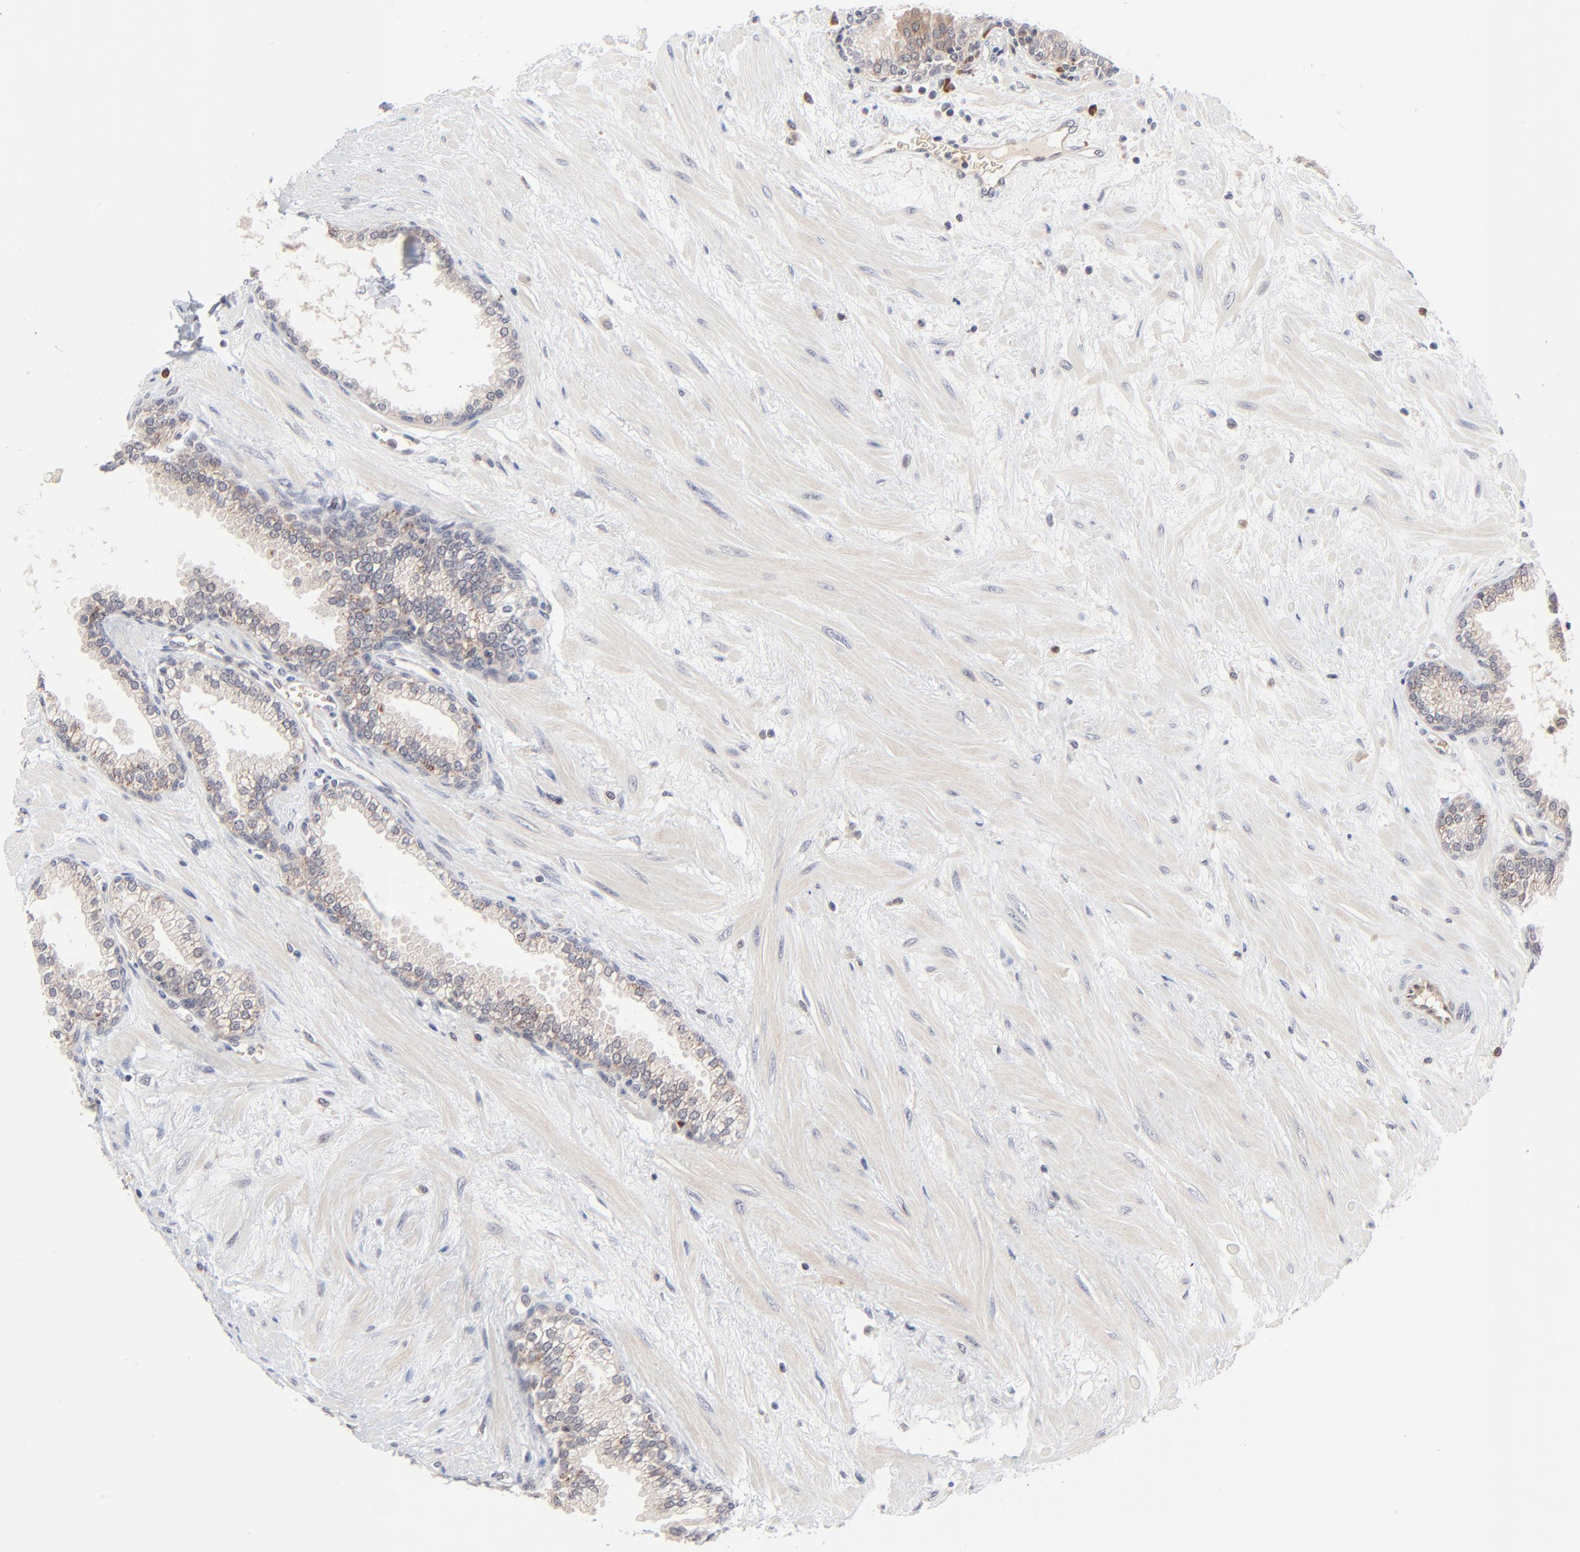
{"staining": {"intensity": "weak", "quantity": "25%-75%", "location": "cytoplasmic/membranous"}, "tissue": "prostate", "cell_type": "Glandular cells", "image_type": "normal", "snomed": [{"axis": "morphology", "description": "Normal tissue, NOS"}, {"axis": "topography", "description": "Prostate"}], "caption": "Immunohistochemistry (IHC) staining of normal prostate, which shows low levels of weak cytoplasmic/membranous positivity in approximately 25%-75% of glandular cells indicating weak cytoplasmic/membranous protein positivity. The staining was performed using DAB (brown) for protein detection and nuclei were counterstained in hematoxylin (blue).", "gene": "CASP10", "patient": {"sex": "male", "age": 64}}